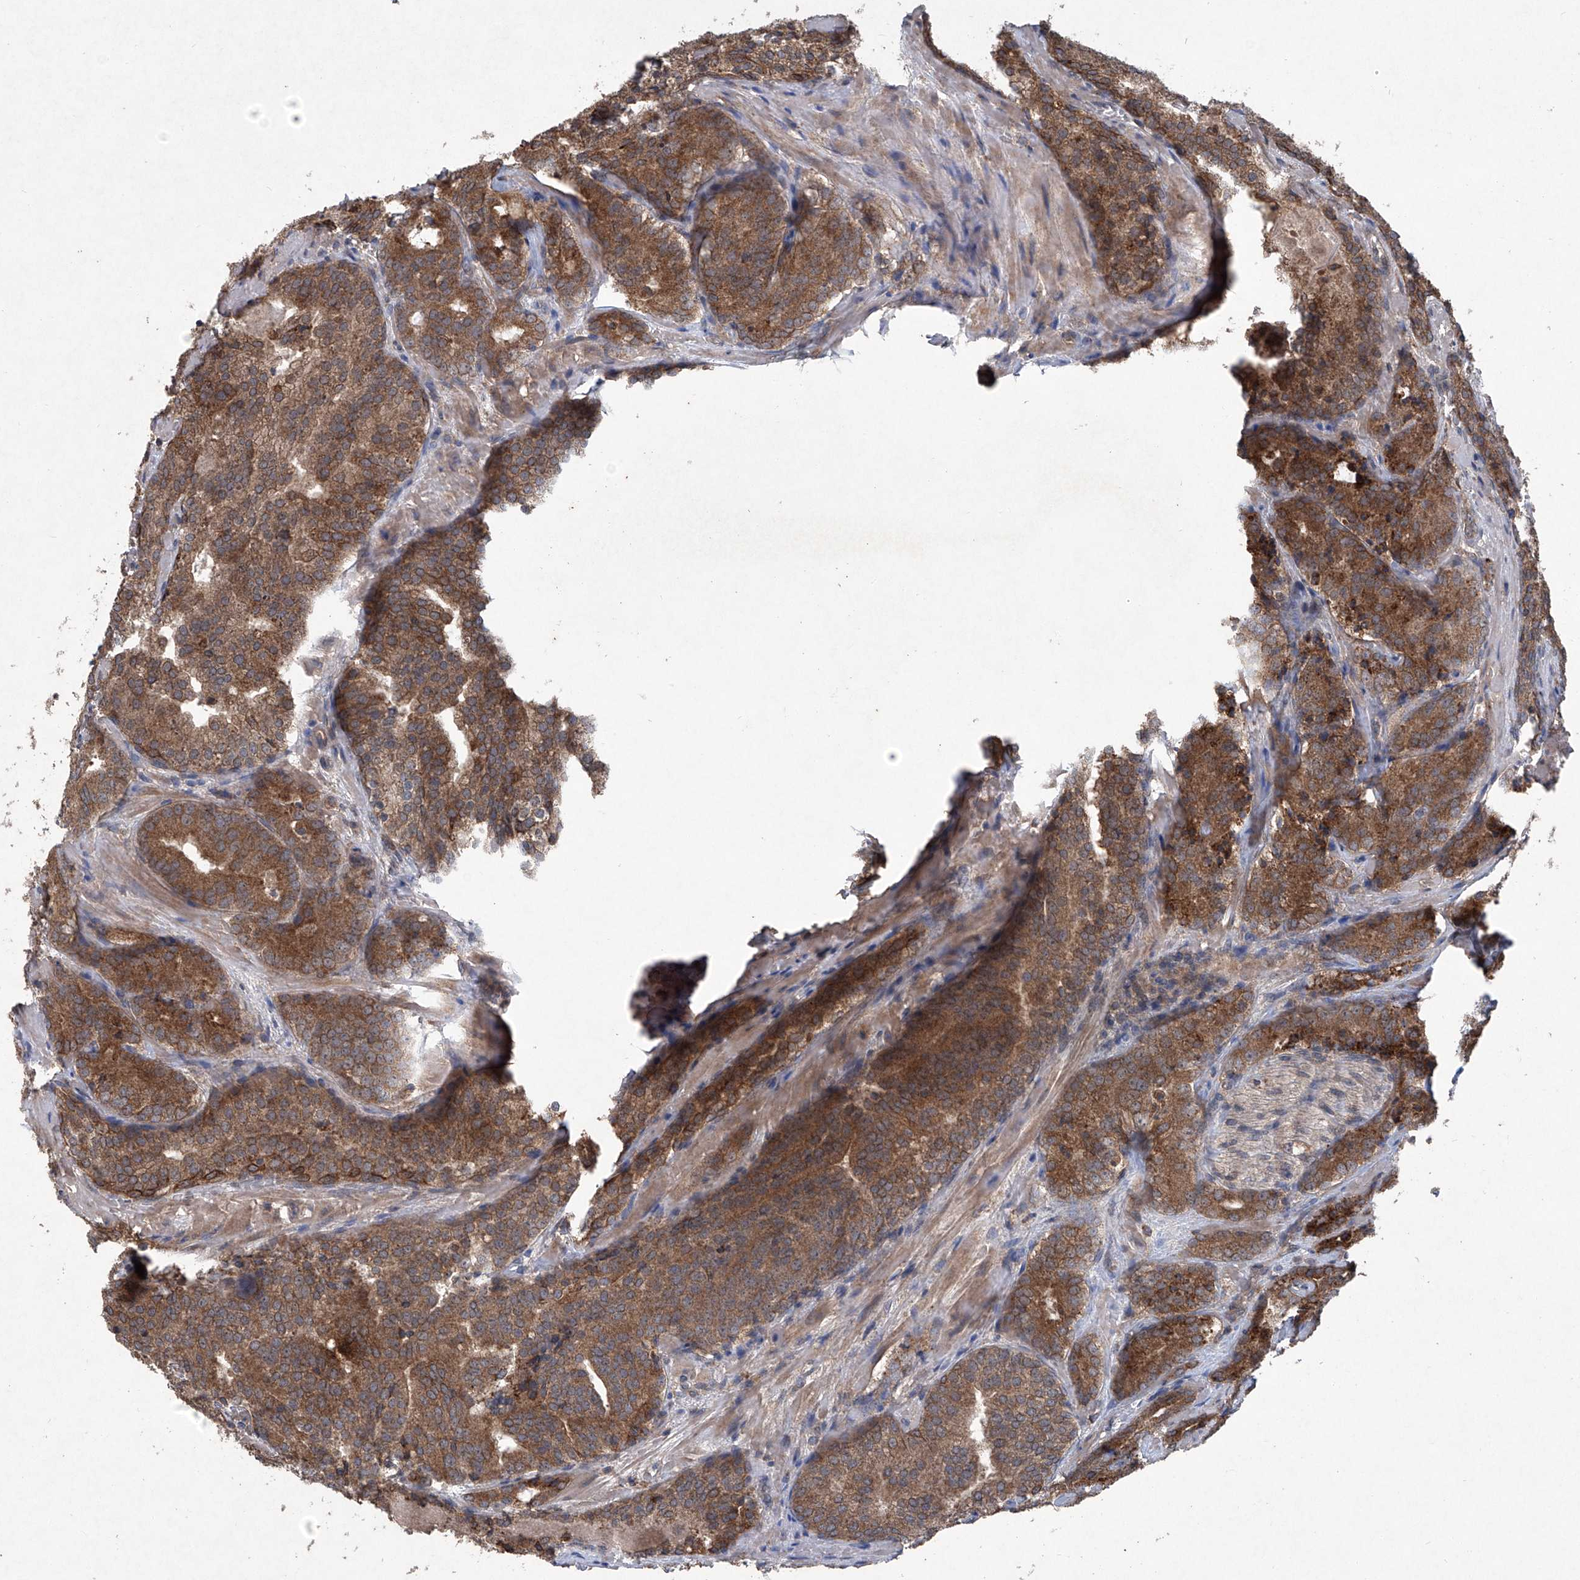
{"staining": {"intensity": "moderate", "quantity": ">75%", "location": "cytoplasmic/membranous"}, "tissue": "prostate cancer", "cell_type": "Tumor cells", "image_type": "cancer", "snomed": [{"axis": "morphology", "description": "Adenocarcinoma, High grade"}, {"axis": "topography", "description": "Prostate"}], "caption": "Tumor cells exhibit medium levels of moderate cytoplasmic/membranous expression in about >75% of cells in prostate high-grade adenocarcinoma. (brown staining indicates protein expression, while blue staining denotes nuclei).", "gene": "SUMF2", "patient": {"sex": "male", "age": 57}}